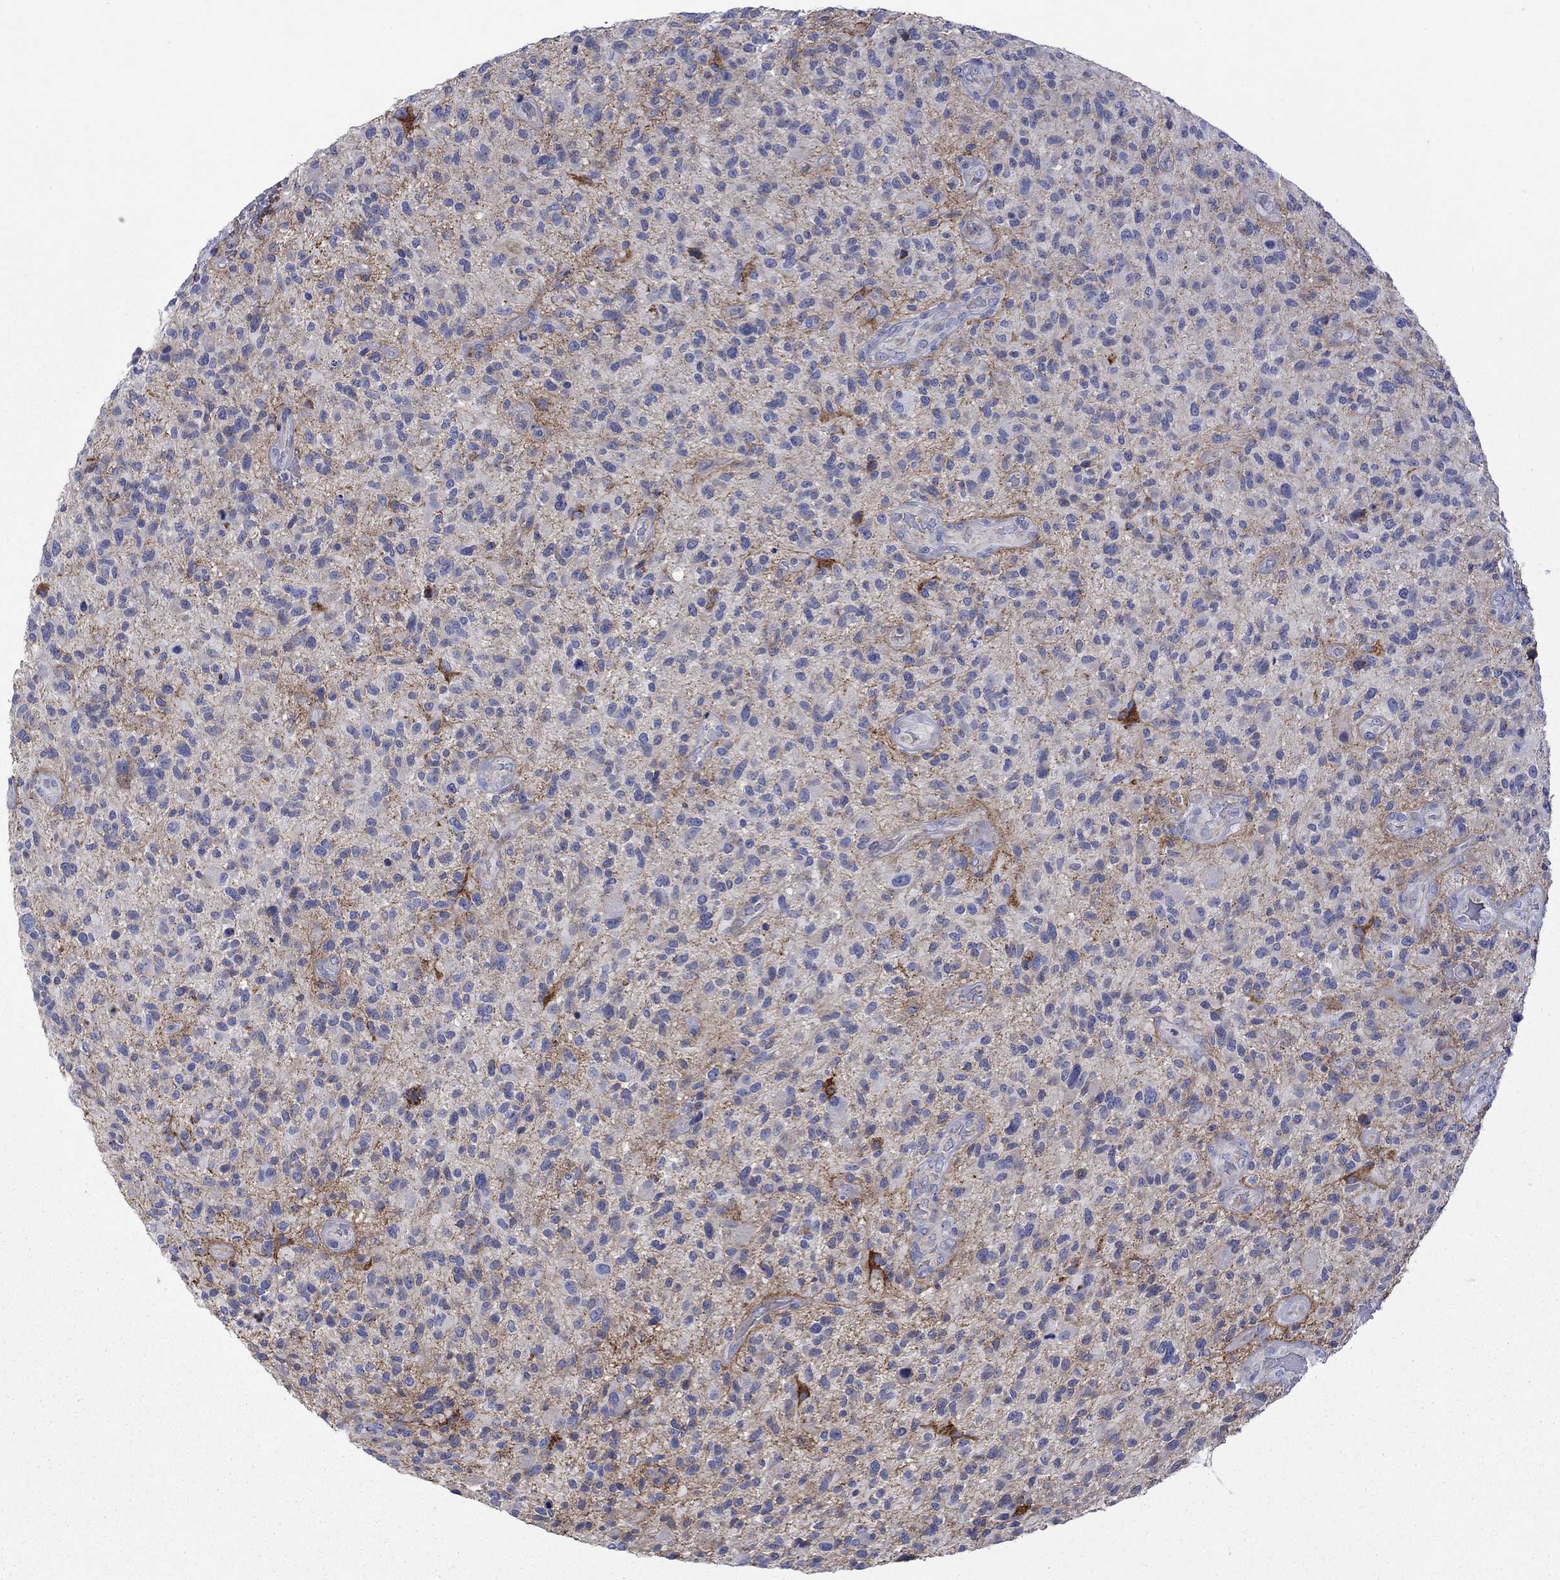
{"staining": {"intensity": "negative", "quantity": "none", "location": "none"}, "tissue": "glioma", "cell_type": "Tumor cells", "image_type": "cancer", "snomed": [{"axis": "morphology", "description": "Glioma, malignant, High grade"}, {"axis": "topography", "description": "Brain"}], "caption": "Immunohistochemical staining of human malignant high-grade glioma exhibits no significant expression in tumor cells. (DAB (3,3'-diaminobenzidine) immunohistochemistry (IHC) with hematoxylin counter stain).", "gene": "CISD1", "patient": {"sex": "male", "age": 47}}